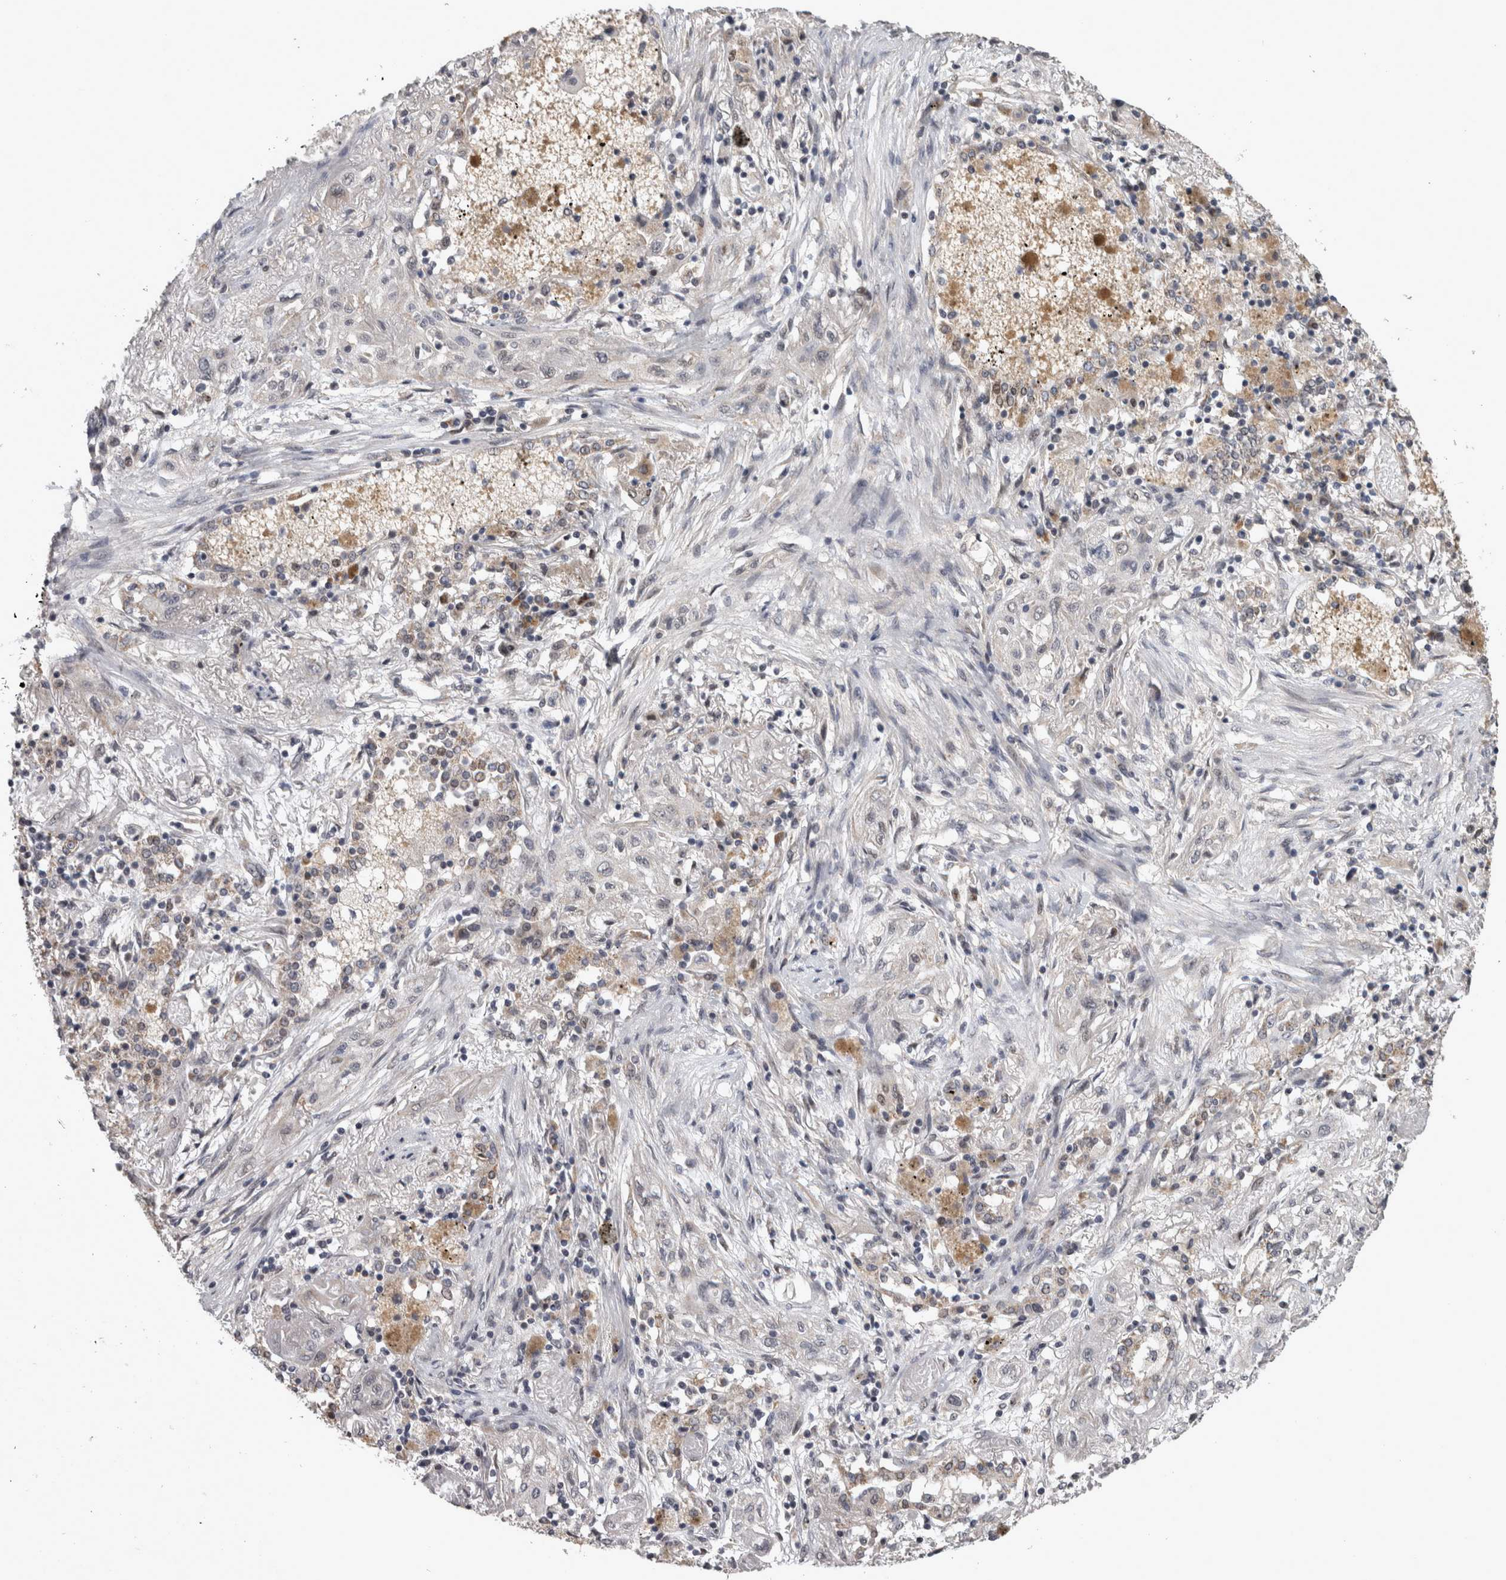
{"staining": {"intensity": "negative", "quantity": "none", "location": "none"}, "tissue": "lung cancer", "cell_type": "Tumor cells", "image_type": "cancer", "snomed": [{"axis": "morphology", "description": "Squamous cell carcinoma, NOS"}, {"axis": "topography", "description": "Lung"}], "caption": "A histopathology image of human lung squamous cell carcinoma is negative for staining in tumor cells.", "gene": "DBT", "patient": {"sex": "female", "age": 47}}